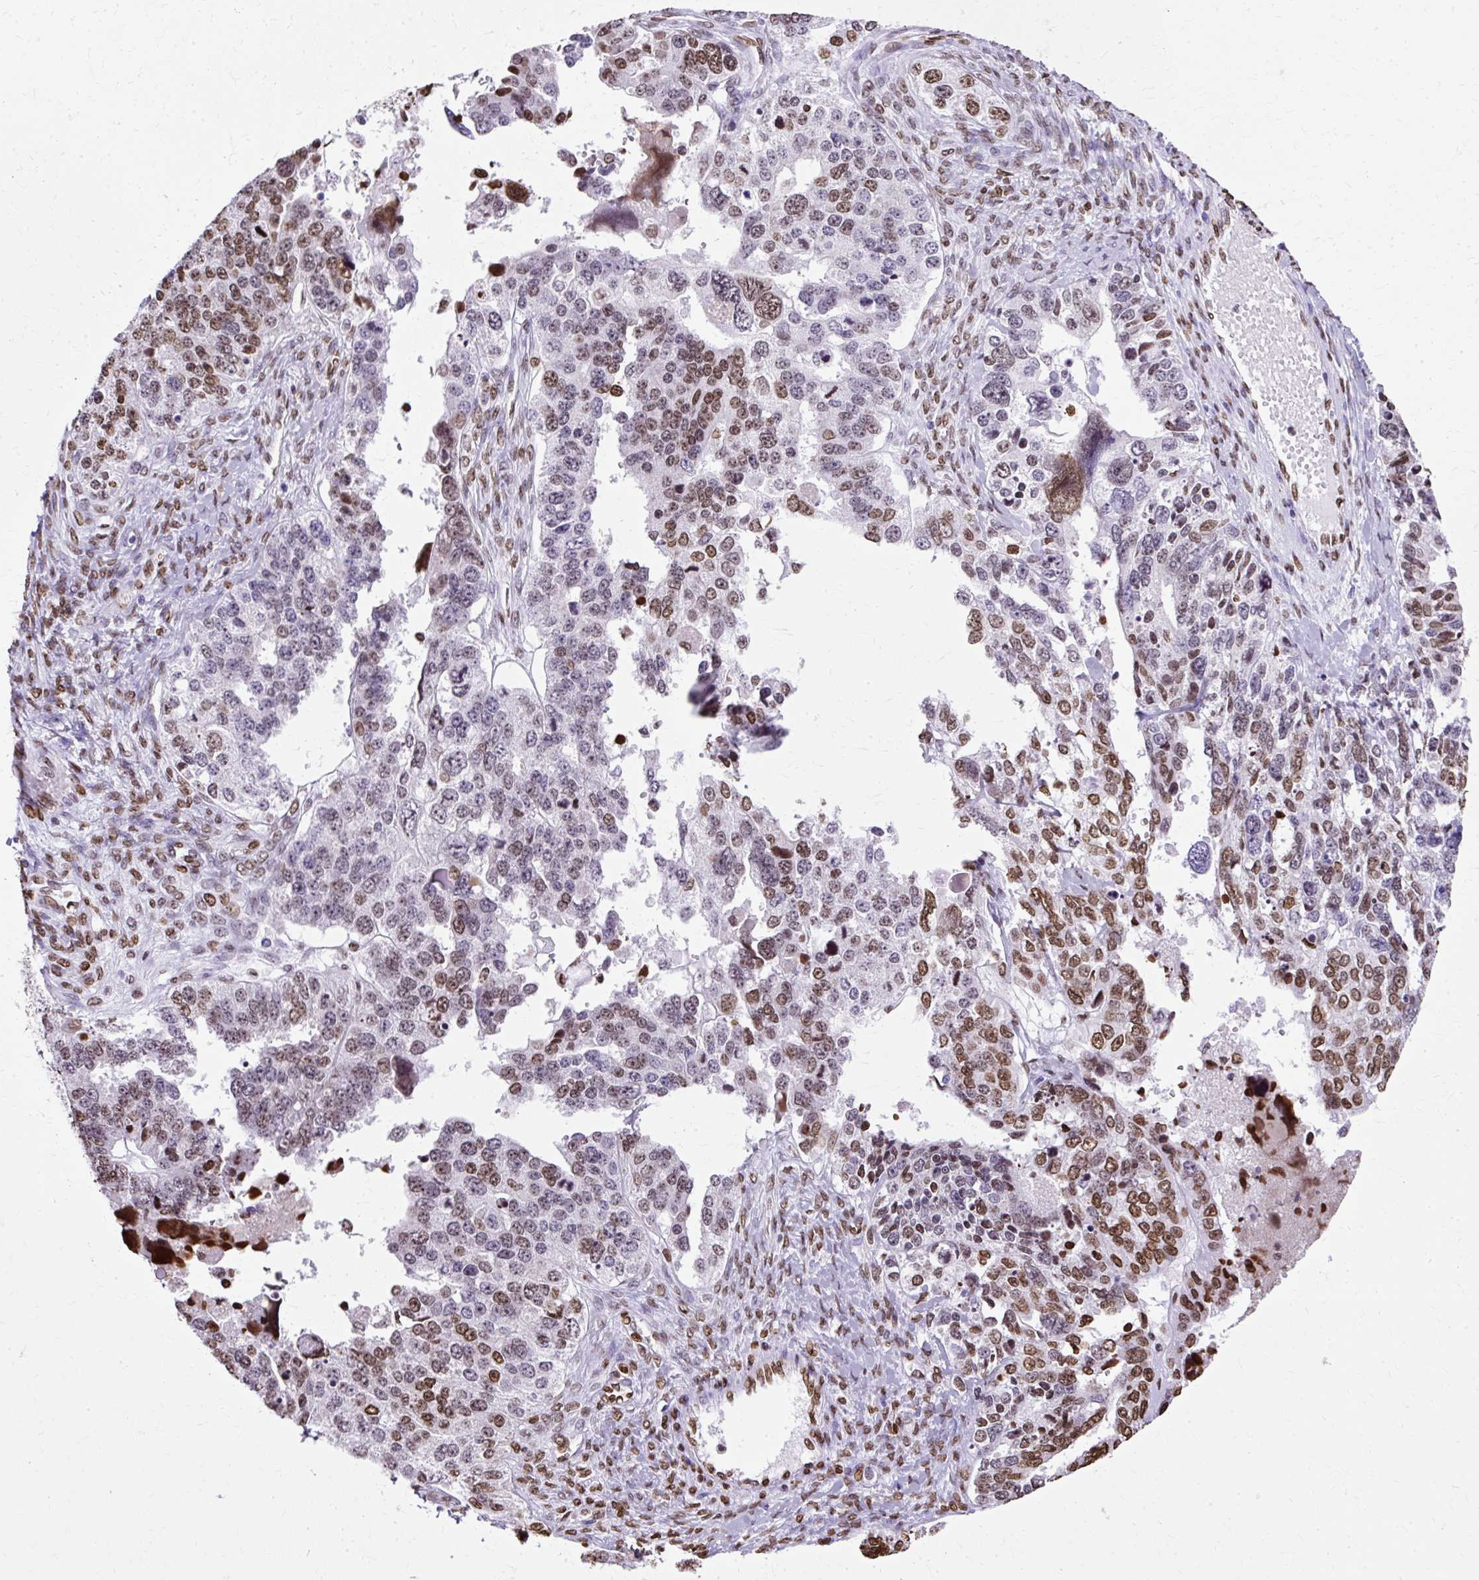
{"staining": {"intensity": "moderate", "quantity": "25%-75%", "location": "nuclear"}, "tissue": "ovarian cancer", "cell_type": "Tumor cells", "image_type": "cancer", "snomed": [{"axis": "morphology", "description": "Cystadenocarcinoma, serous, NOS"}, {"axis": "topography", "description": "Ovary"}], "caption": "This image reveals immunohistochemistry (IHC) staining of ovarian cancer, with medium moderate nuclear staining in approximately 25%-75% of tumor cells.", "gene": "TMEM184C", "patient": {"sex": "female", "age": 64}}